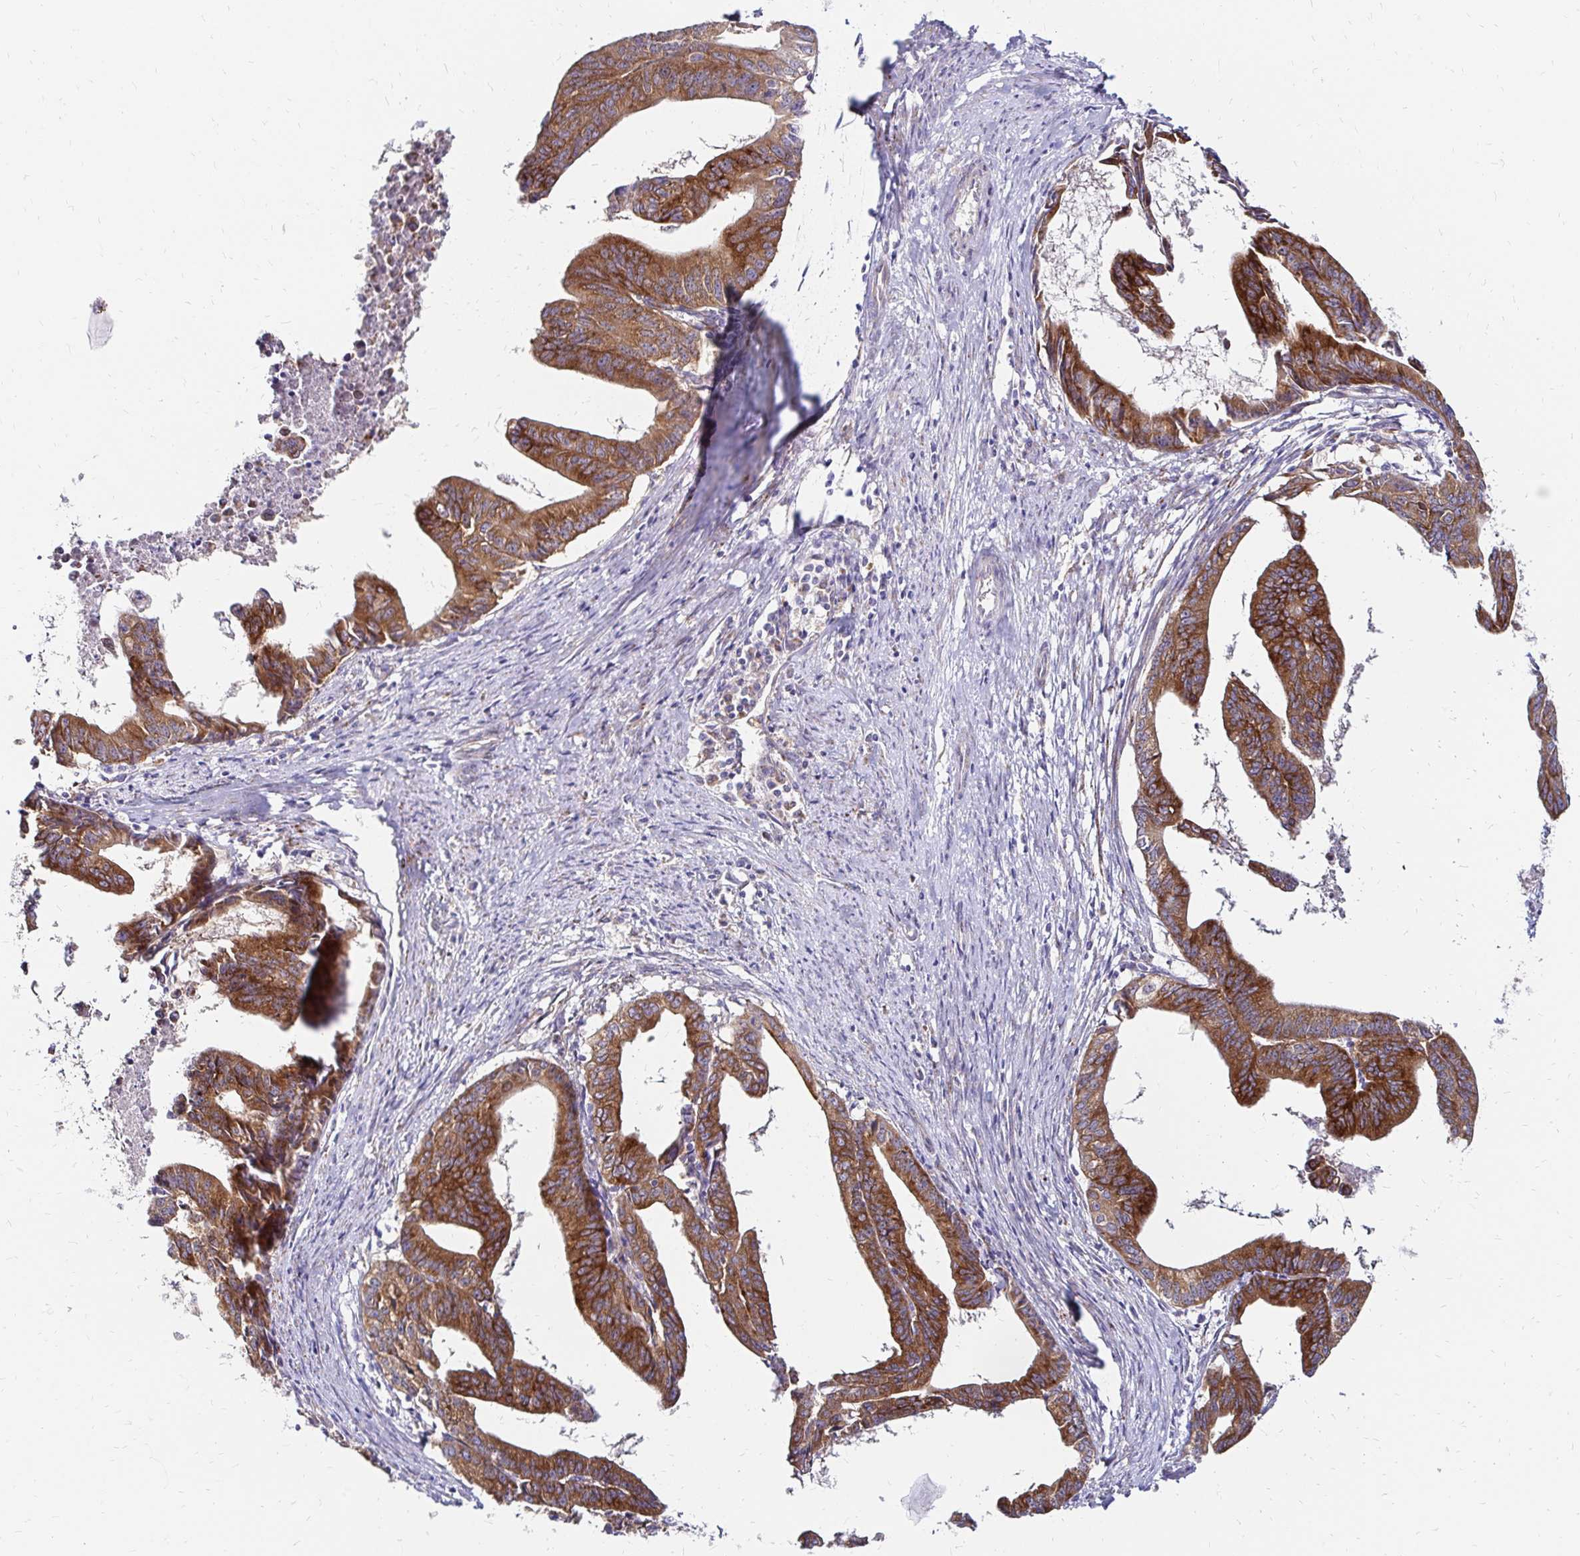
{"staining": {"intensity": "strong", "quantity": ">75%", "location": "cytoplasmic/membranous"}, "tissue": "endometrial cancer", "cell_type": "Tumor cells", "image_type": "cancer", "snomed": [{"axis": "morphology", "description": "Adenocarcinoma, NOS"}, {"axis": "topography", "description": "Endometrium"}], "caption": "Tumor cells demonstrate high levels of strong cytoplasmic/membranous positivity in about >75% of cells in endometrial adenocarcinoma.", "gene": "IDUA", "patient": {"sex": "female", "age": 65}}